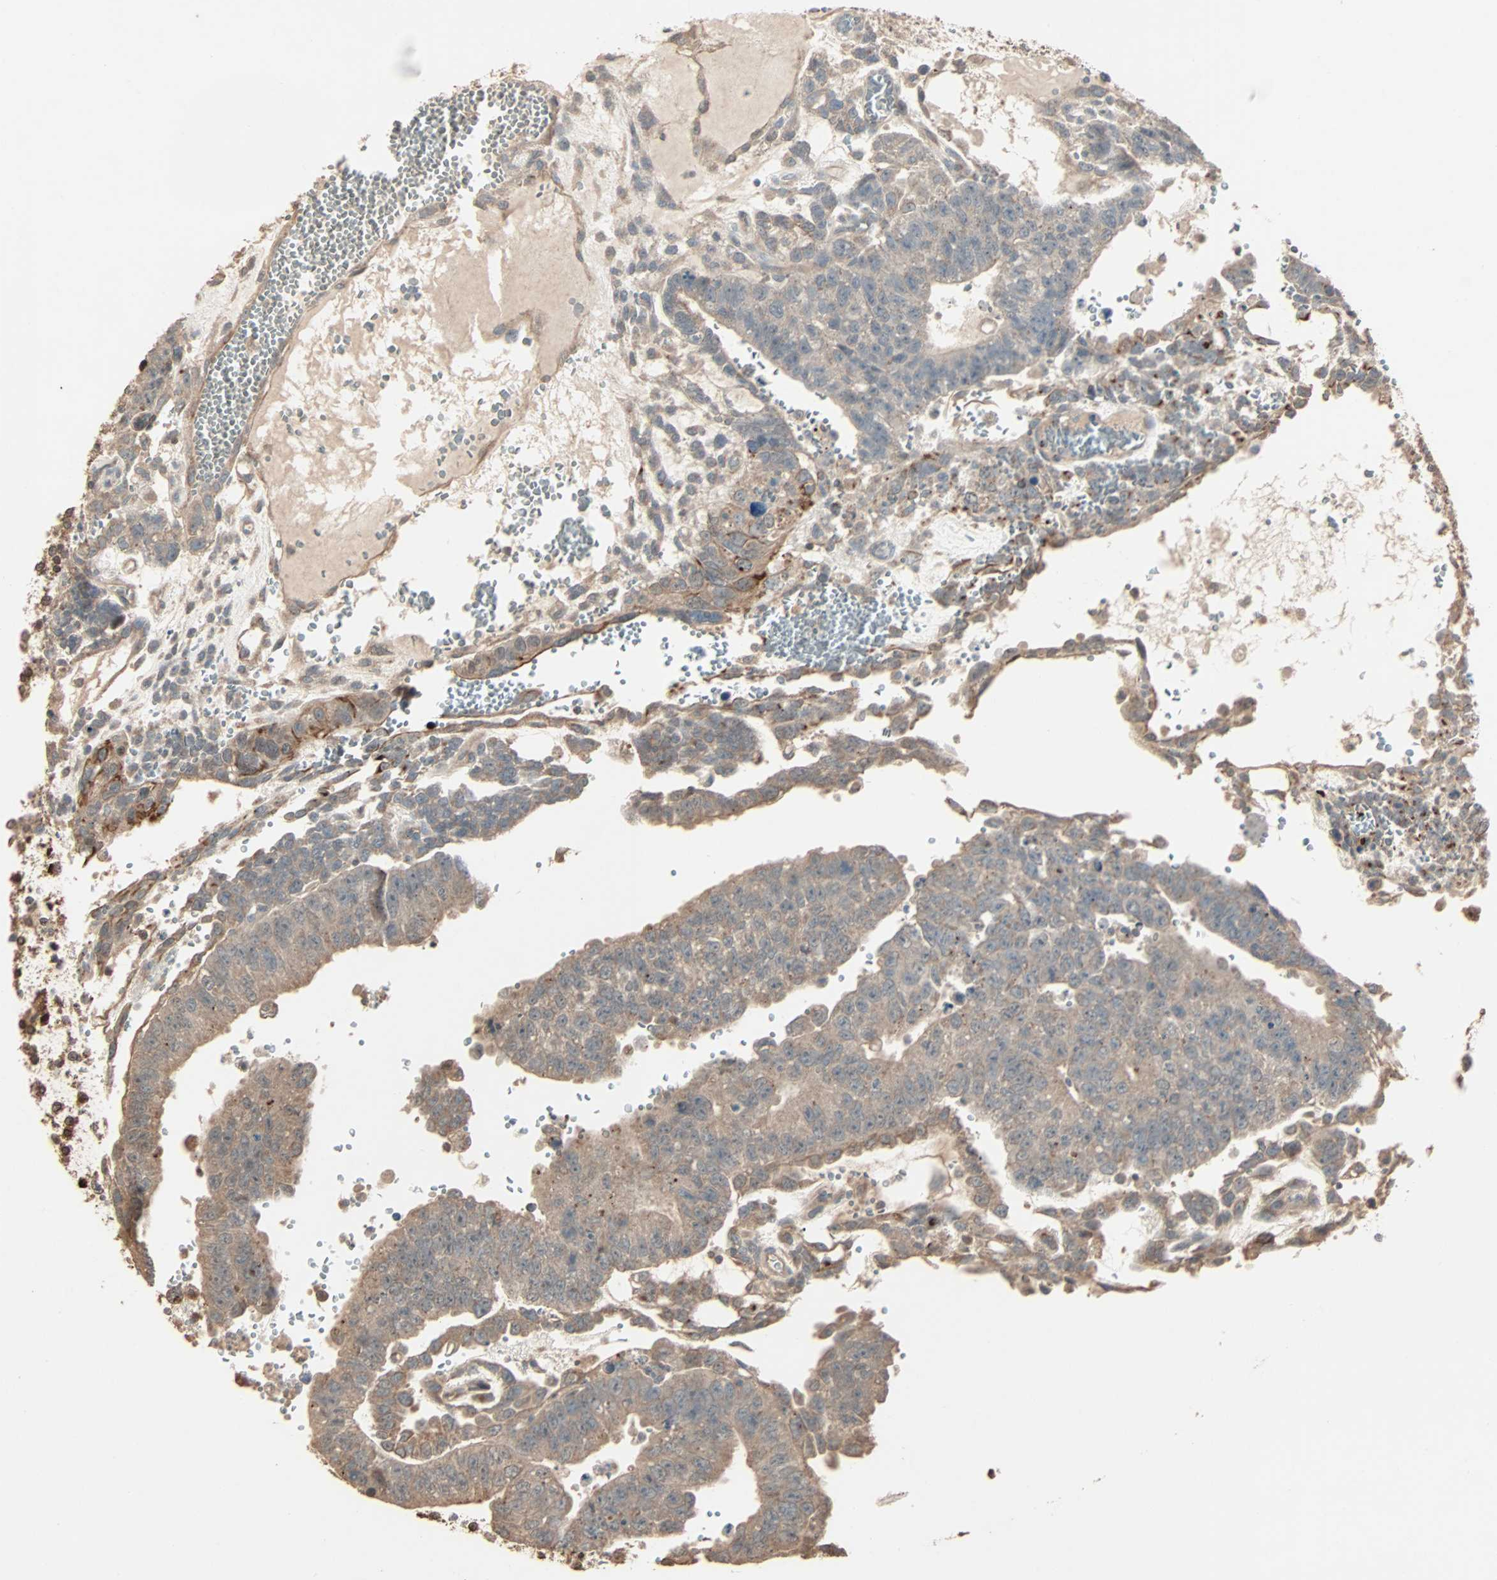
{"staining": {"intensity": "weak", "quantity": ">75%", "location": "cytoplasmic/membranous"}, "tissue": "testis cancer", "cell_type": "Tumor cells", "image_type": "cancer", "snomed": [{"axis": "morphology", "description": "Seminoma, NOS"}, {"axis": "morphology", "description": "Carcinoma, Embryonal, NOS"}, {"axis": "topography", "description": "Testis"}], "caption": "Protein expression analysis of human testis cancer reveals weak cytoplasmic/membranous expression in approximately >75% of tumor cells.", "gene": "CALCRL", "patient": {"sex": "male", "age": 52}}